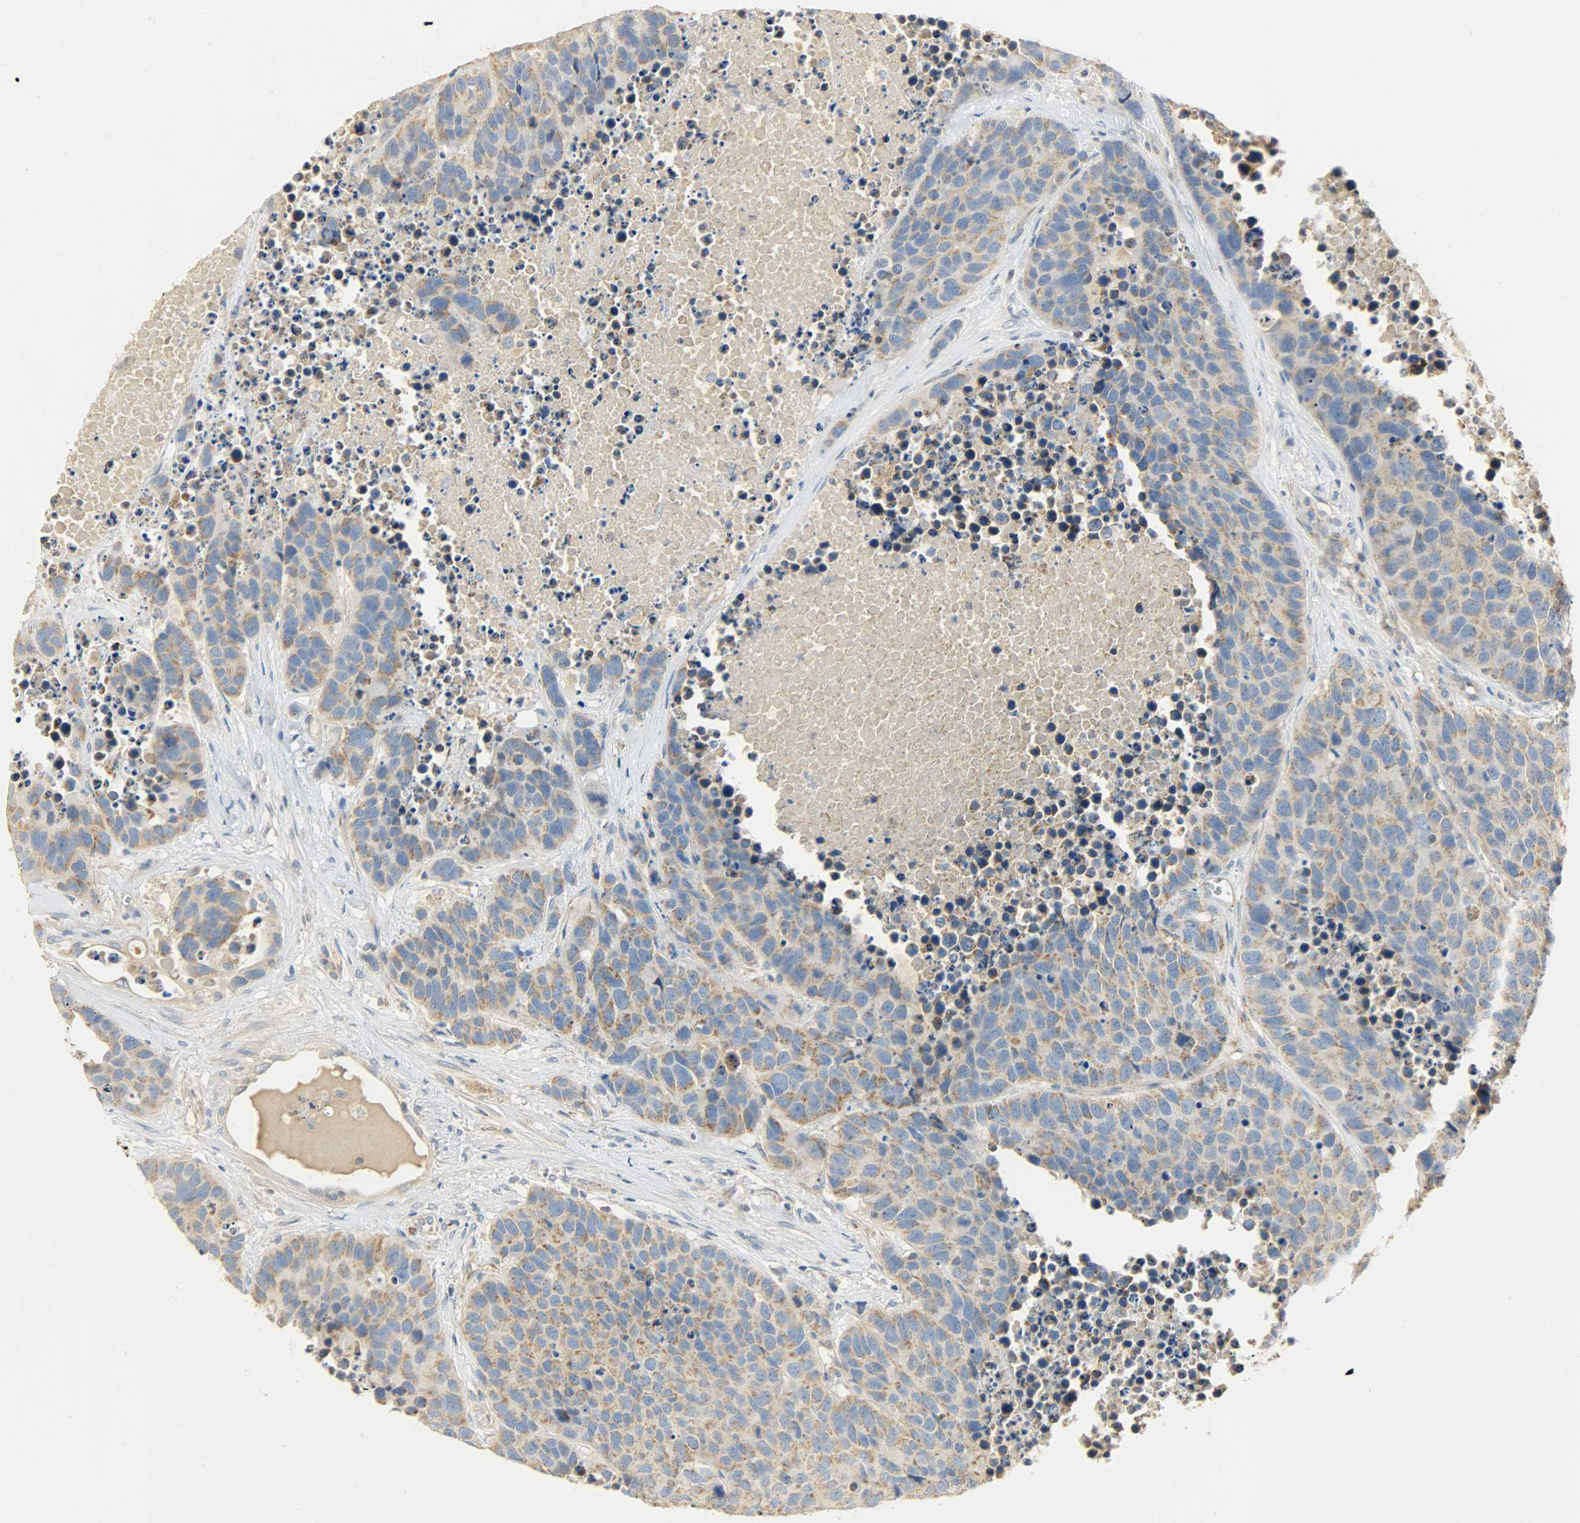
{"staining": {"intensity": "moderate", "quantity": ">75%", "location": "cytoplasmic/membranous"}, "tissue": "carcinoid", "cell_type": "Tumor cells", "image_type": "cancer", "snomed": [{"axis": "morphology", "description": "Carcinoid, malignant, NOS"}, {"axis": "topography", "description": "Lung"}], "caption": "Malignant carcinoid was stained to show a protein in brown. There is medium levels of moderate cytoplasmic/membranous expression in approximately >75% of tumor cells.", "gene": "NNT", "patient": {"sex": "male", "age": 60}}